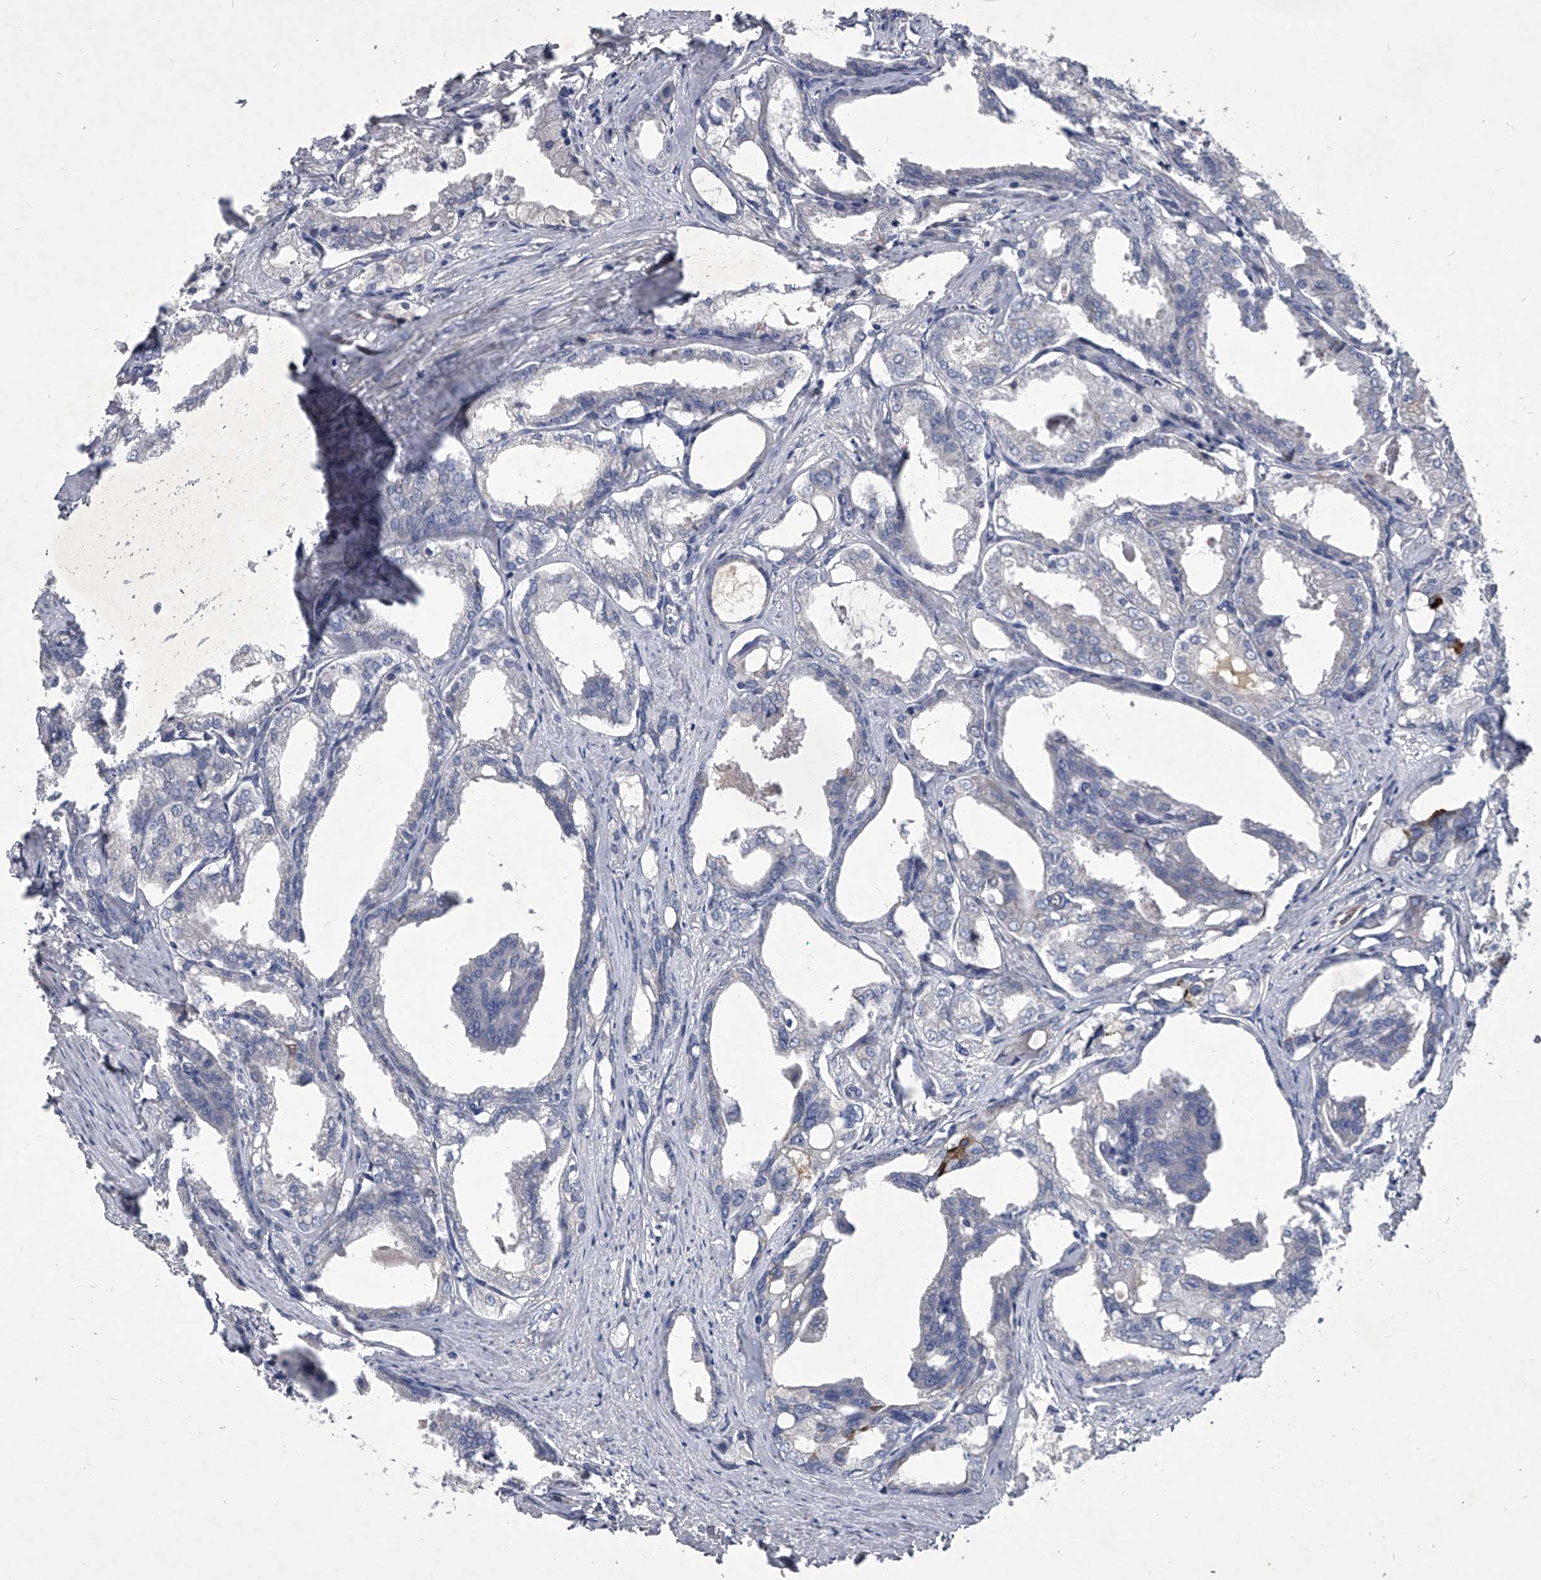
{"staining": {"intensity": "negative", "quantity": "none", "location": "none"}, "tissue": "prostate cancer", "cell_type": "Tumor cells", "image_type": "cancer", "snomed": [{"axis": "morphology", "description": "Adenocarcinoma, High grade"}, {"axis": "topography", "description": "Prostate"}], "caption": "The immunohistochemistry (IHC) histopathology image has no significant staining in tumor cells of adenocarcinoma (high-grade) (prostate) tissue.", "gene": "CCR4", "patient": {"sex": "male", "age": 50}}